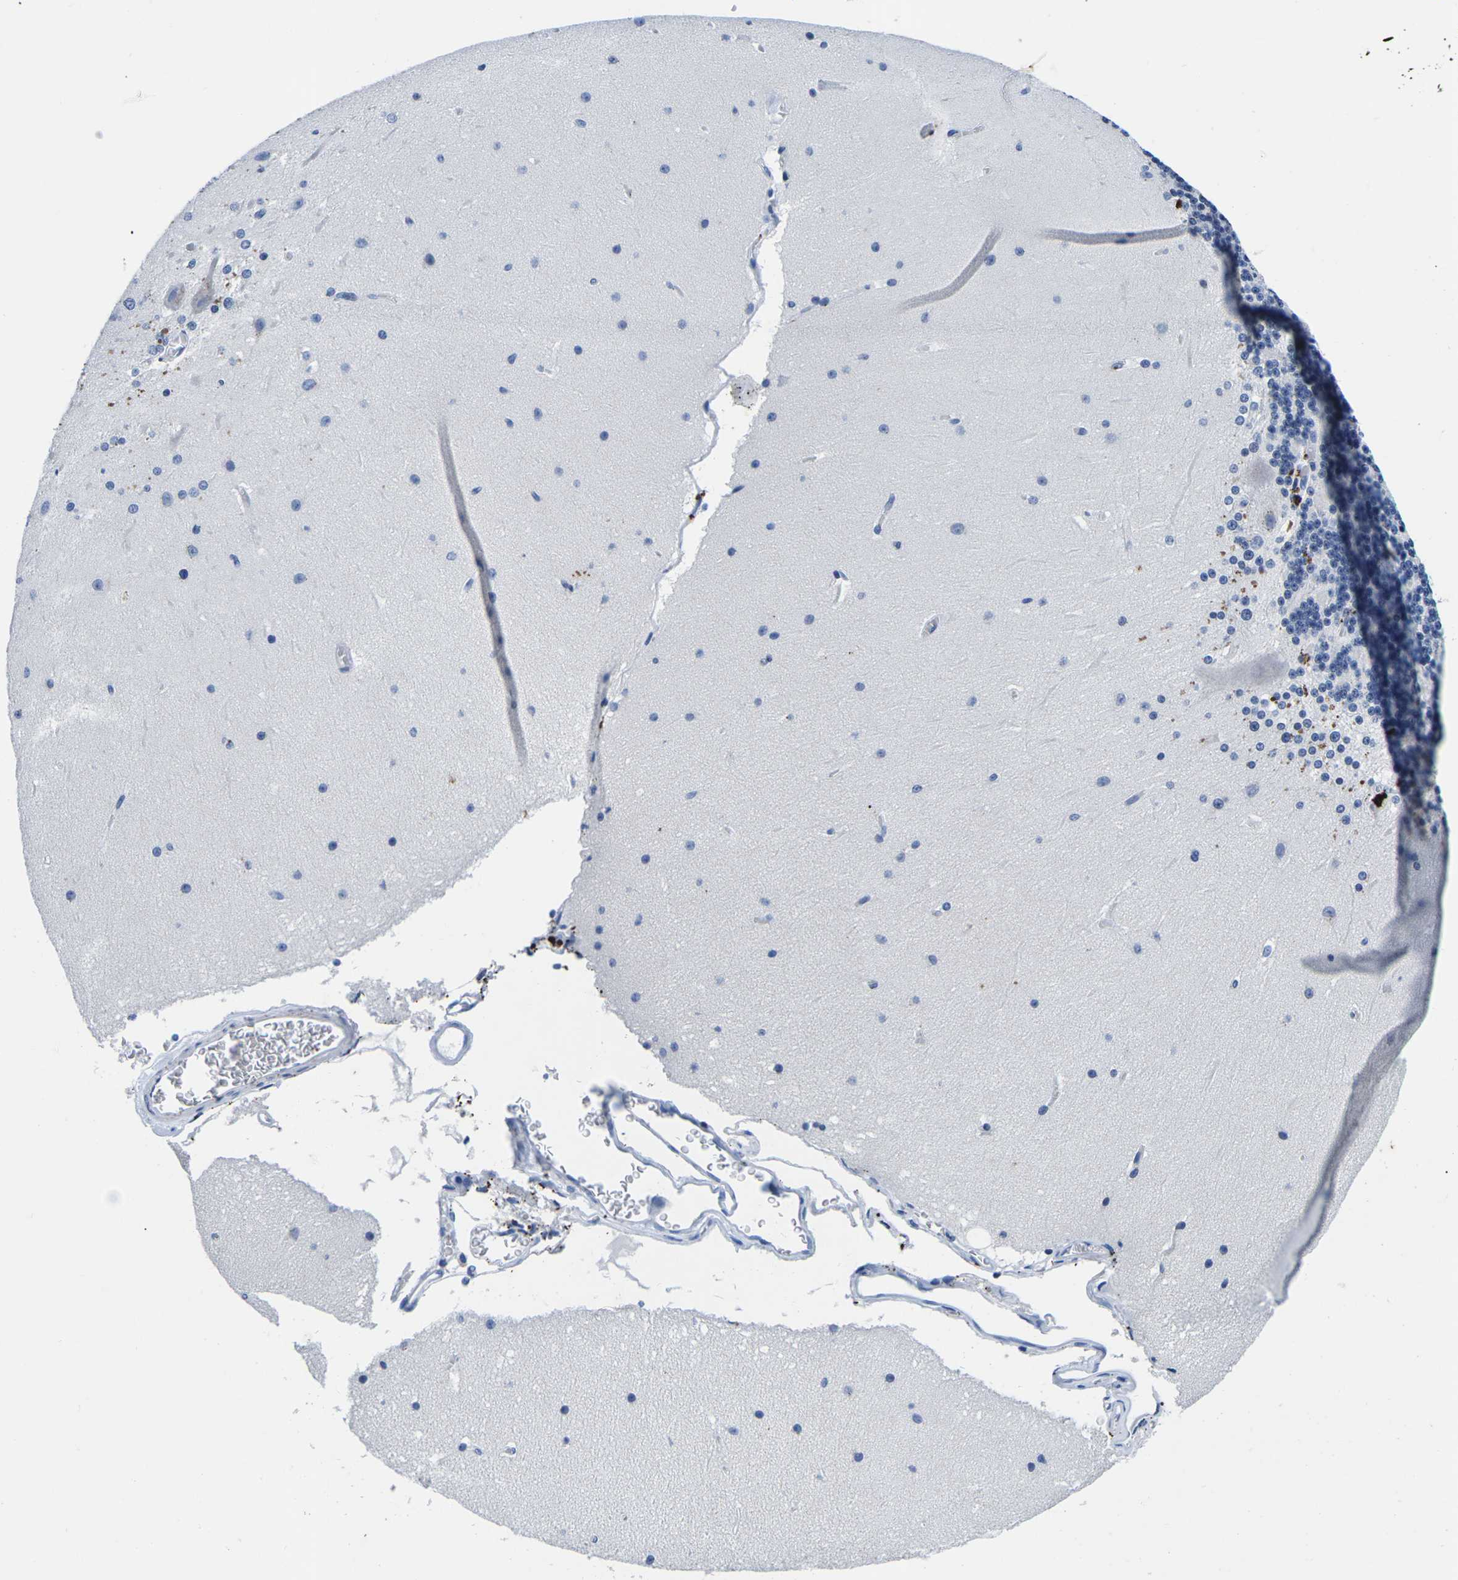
{"staining": {"intensity": "moderate", "quantity": "<25%", "location": "cytoplasmic/membranous"}, "tissue": "cerebellum", "cell_type": "Cells in granular layer", "image_type": "normal", "snomed": [{"axis": "morphology", "description": "Normal tissue, NOS"}, {"axis": "topography", "description": "Cerebellum"}], "caption": "Approximately <25% of cells in granular layer in normal cerebellum exhibit moderate cytoplasmic/membranous protein expression as visualized by brown immunohistochemical staining.", "gene": "CTSW", "patient": {"sex": "female", "age": 19}}